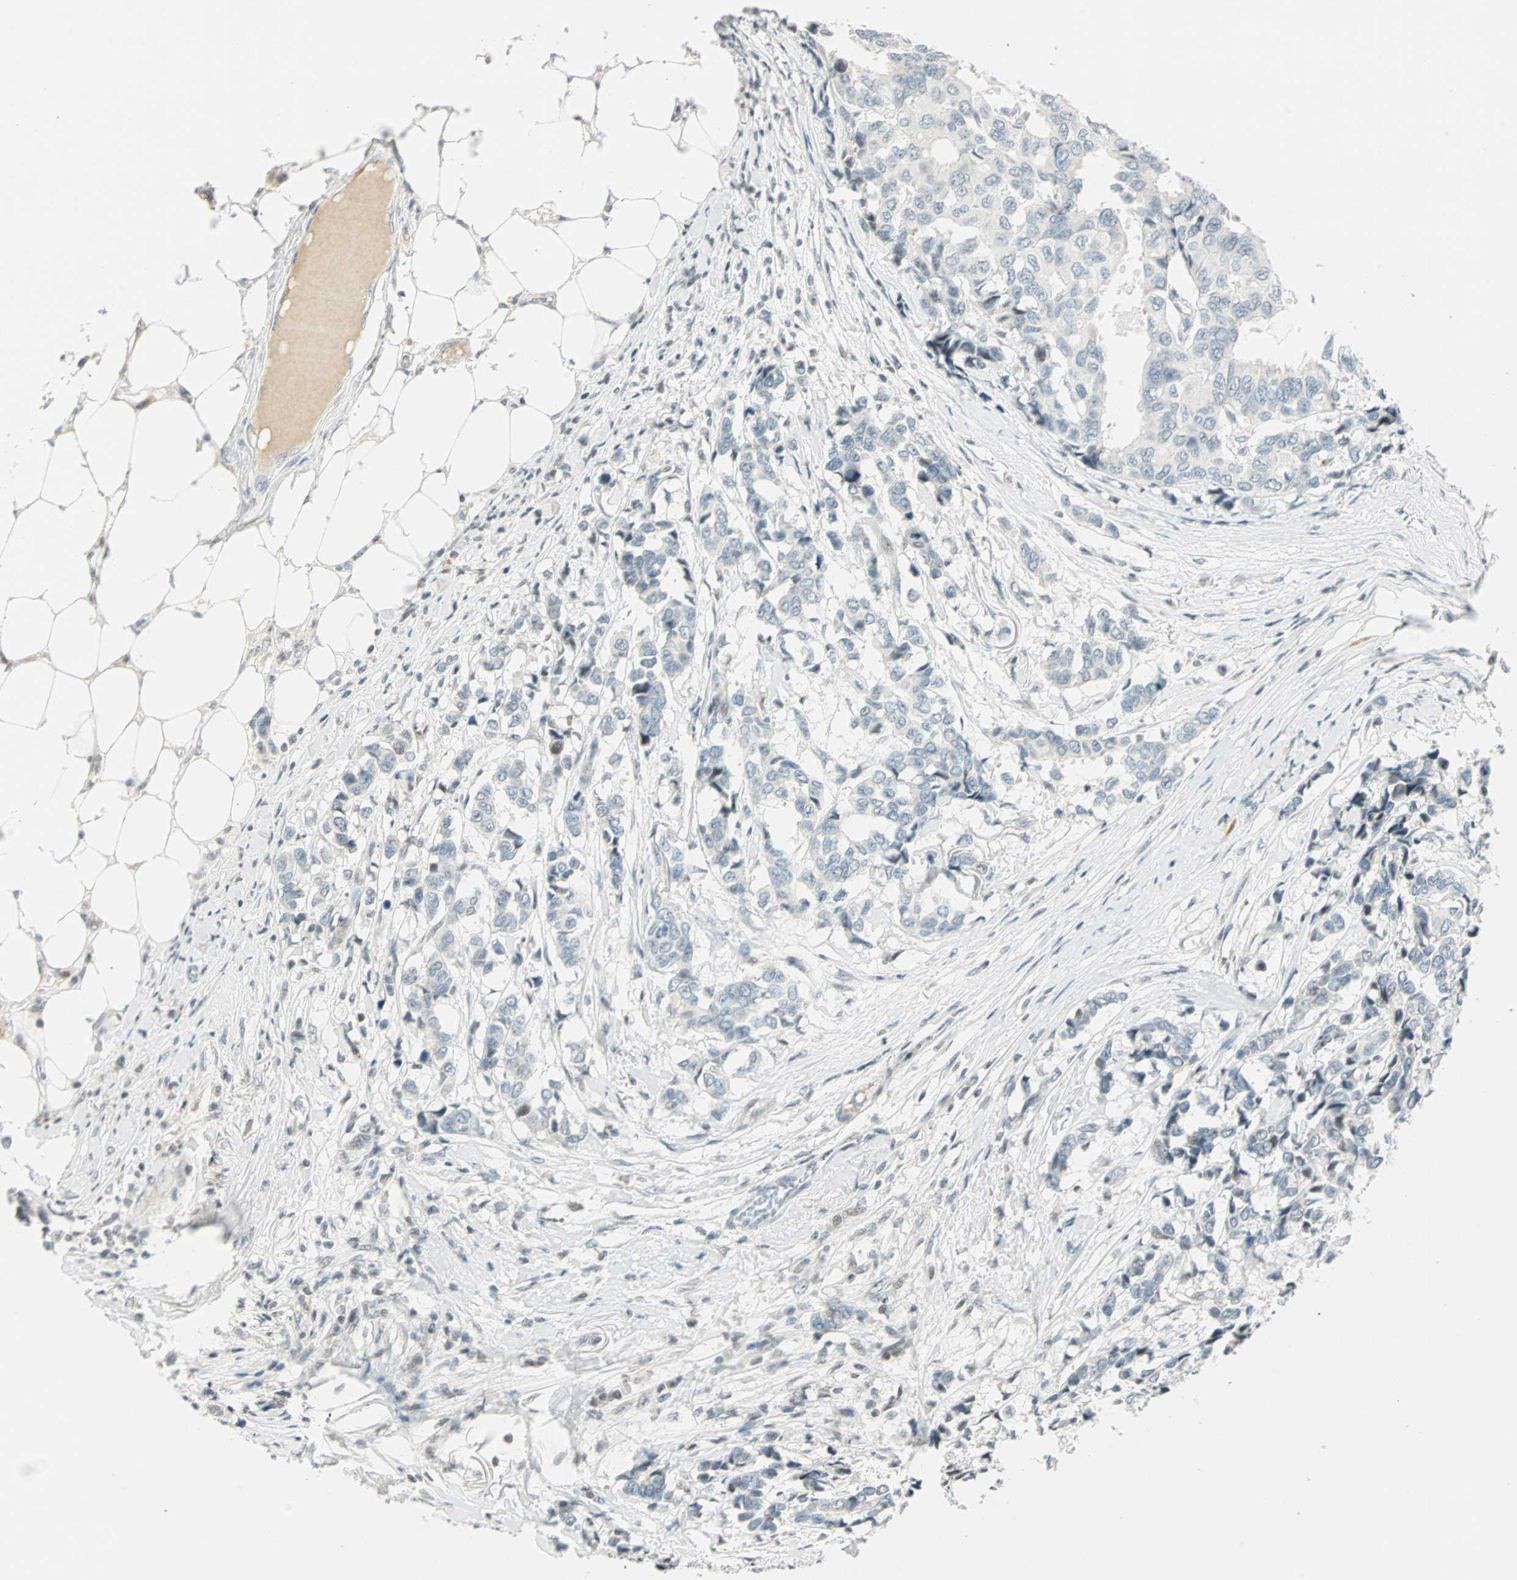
{"staining": {"intensity": "weak", "quantity": "<25%", "location": "nuclear"}, "tissue": "breast cancer", "cell_type": "Tumor cells", "image_type": "cancer", "snomed": [{"axis": "morphology", "description": "Duct carcinoma"}, {"axis": "topography", "description": "Breast"}], "caption": "The micrograph shows no significant expression in tumor cells of breast infiltrating ductal carcinoma.", "gene": "SMAD3", "patient": {"sex": "female", "age": 87}}